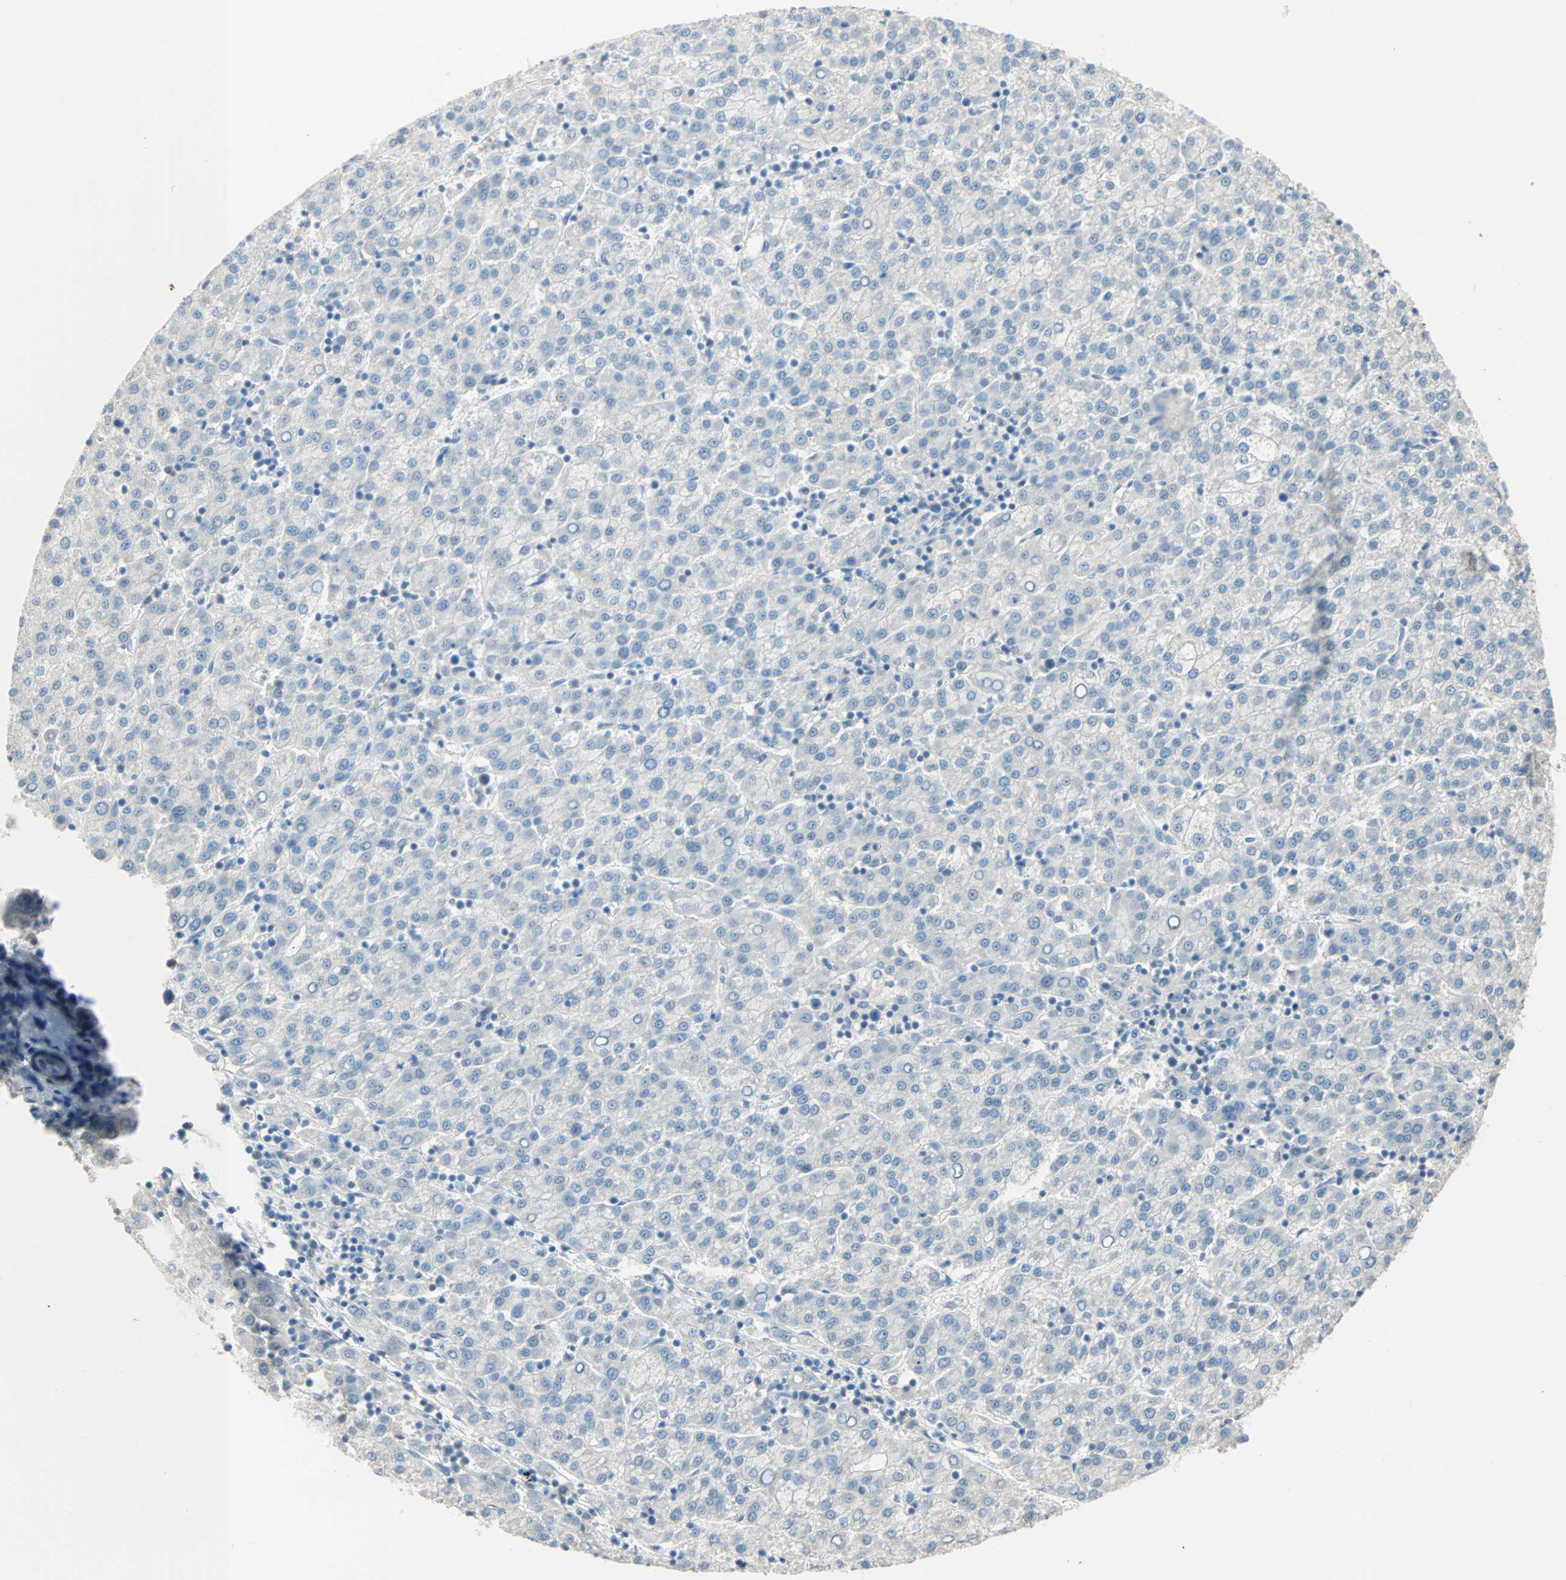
{"staining": {"intensity": "negative", "quantity": "none", "location": "none"}, "tissue": "liver cancer", "cell_type": "Tumor cells", "image_type": "cancer", "snomed": [{"axis": "morphology", "description": "Carcinoma, Hepatocellular, NOS"}, {"axis": "topography", "description": "Liver"}], "caption": "IHC micrograph of neoplastic tissue: liver cancer (hepatocellular carcinoma) stained with DAB (3,3'-diaminobenzidine) demonstrates no significant protein staining in tumor cells.", "gene": "ACVRL1", "patient": {"sex": "female", "age": 58}}